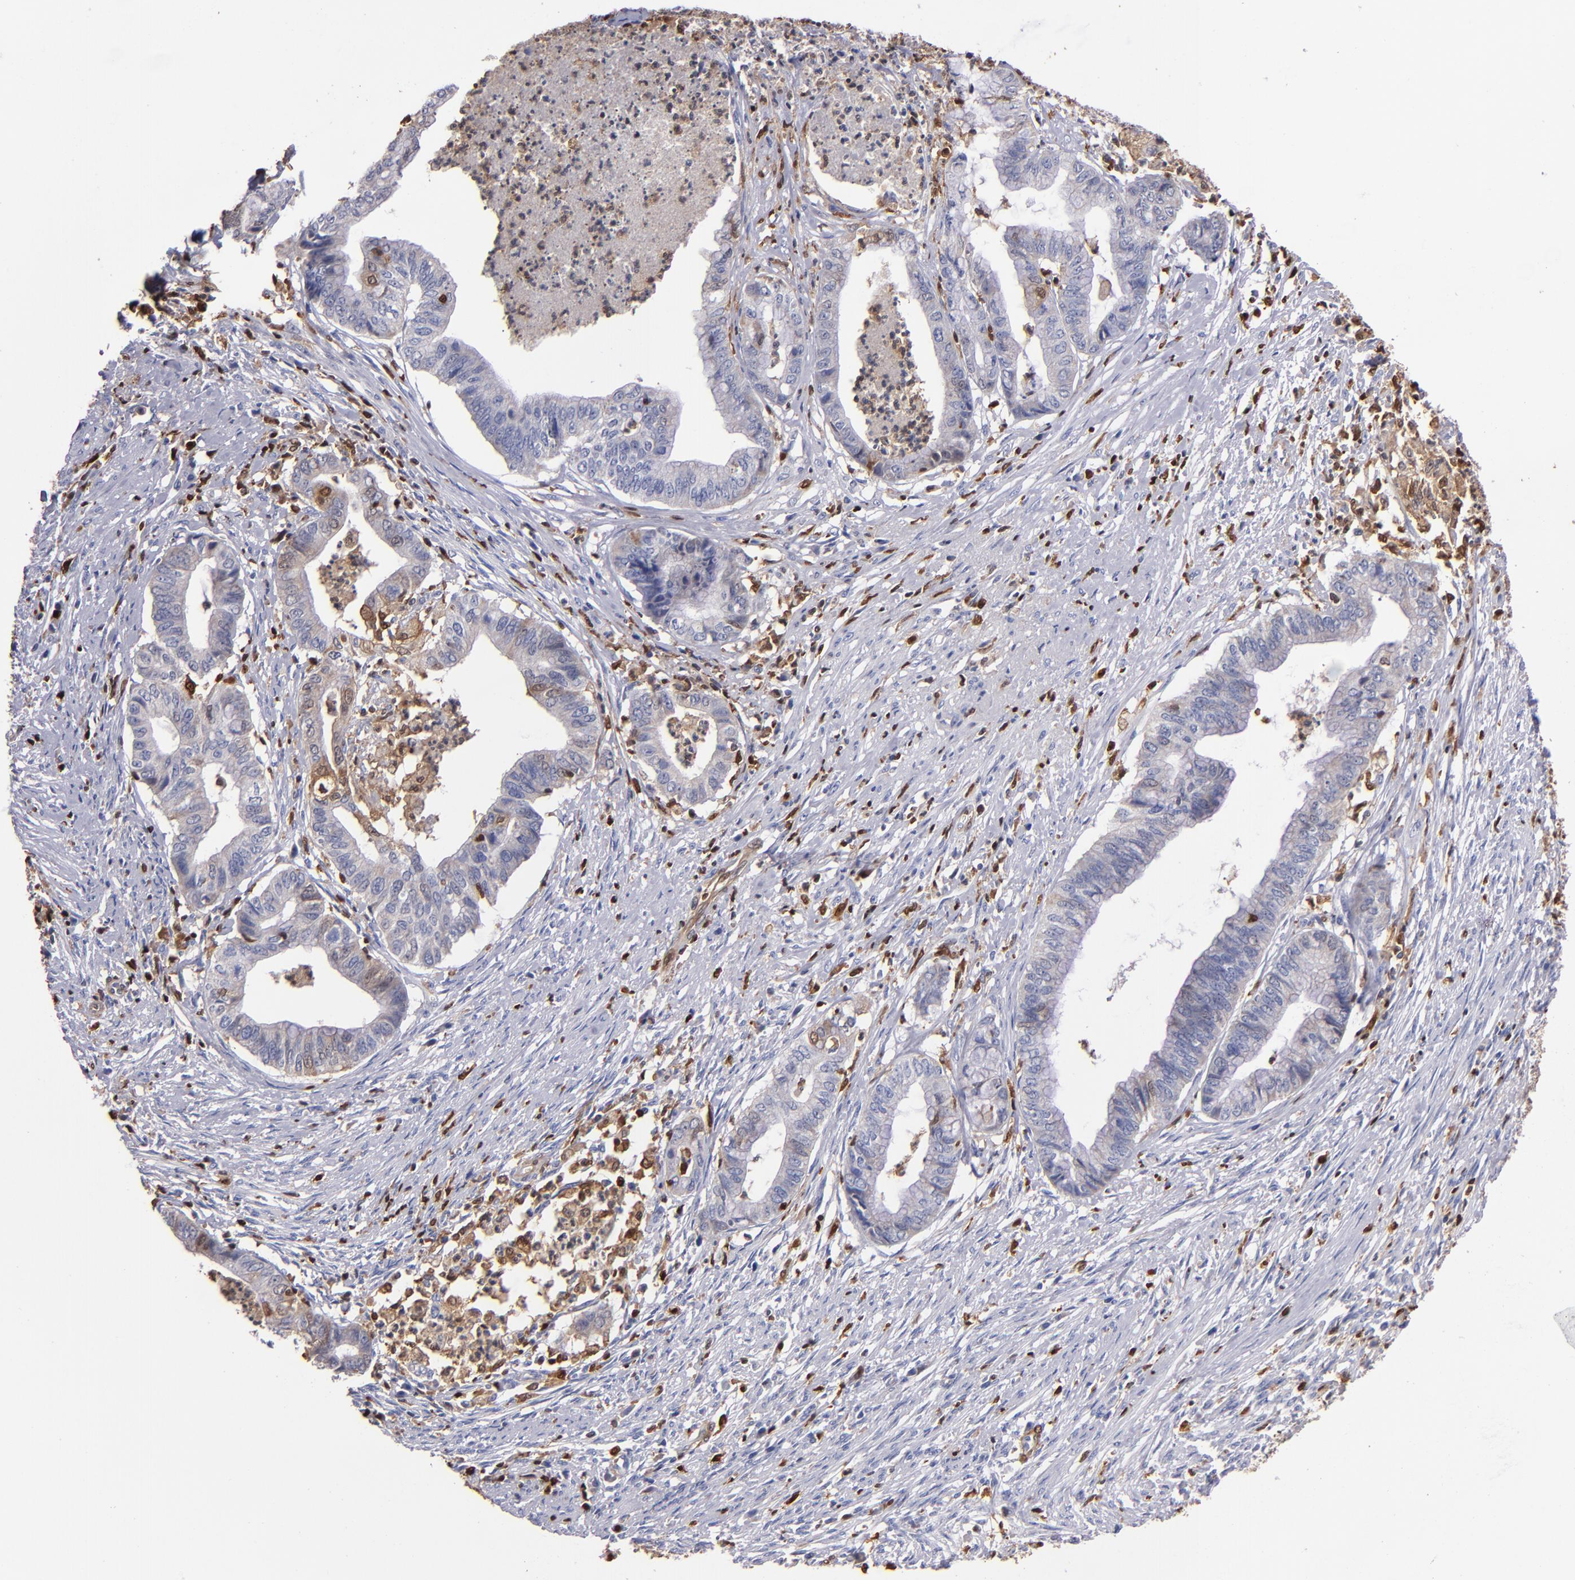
{"staining": {"intensity": "weak", "quantity": "<25%", "location": "cytoplasmic/membranous"}, "tissue": "endometrial cancer", "cell_type": "Tumor cells", "image_type": "cancer", "snomed": [{"axis": "morphology", "description": "Necrosis, NOS"}, {"axis": "morphology", "description": "Adenocarcinoma, NOS"}, {"axis": "topography", "description": "Endometrium"}], "caption": "Tumor cells show no significant protein positivity in endometrial cancer (adenocarcinoma). (DAB (3,3'-diaminobenzidine) immunohistochemistry visualized using brightfield microscopy, high magnification).", "gene": "S100A4", "patient": {"sex": "female", "age": 79}}